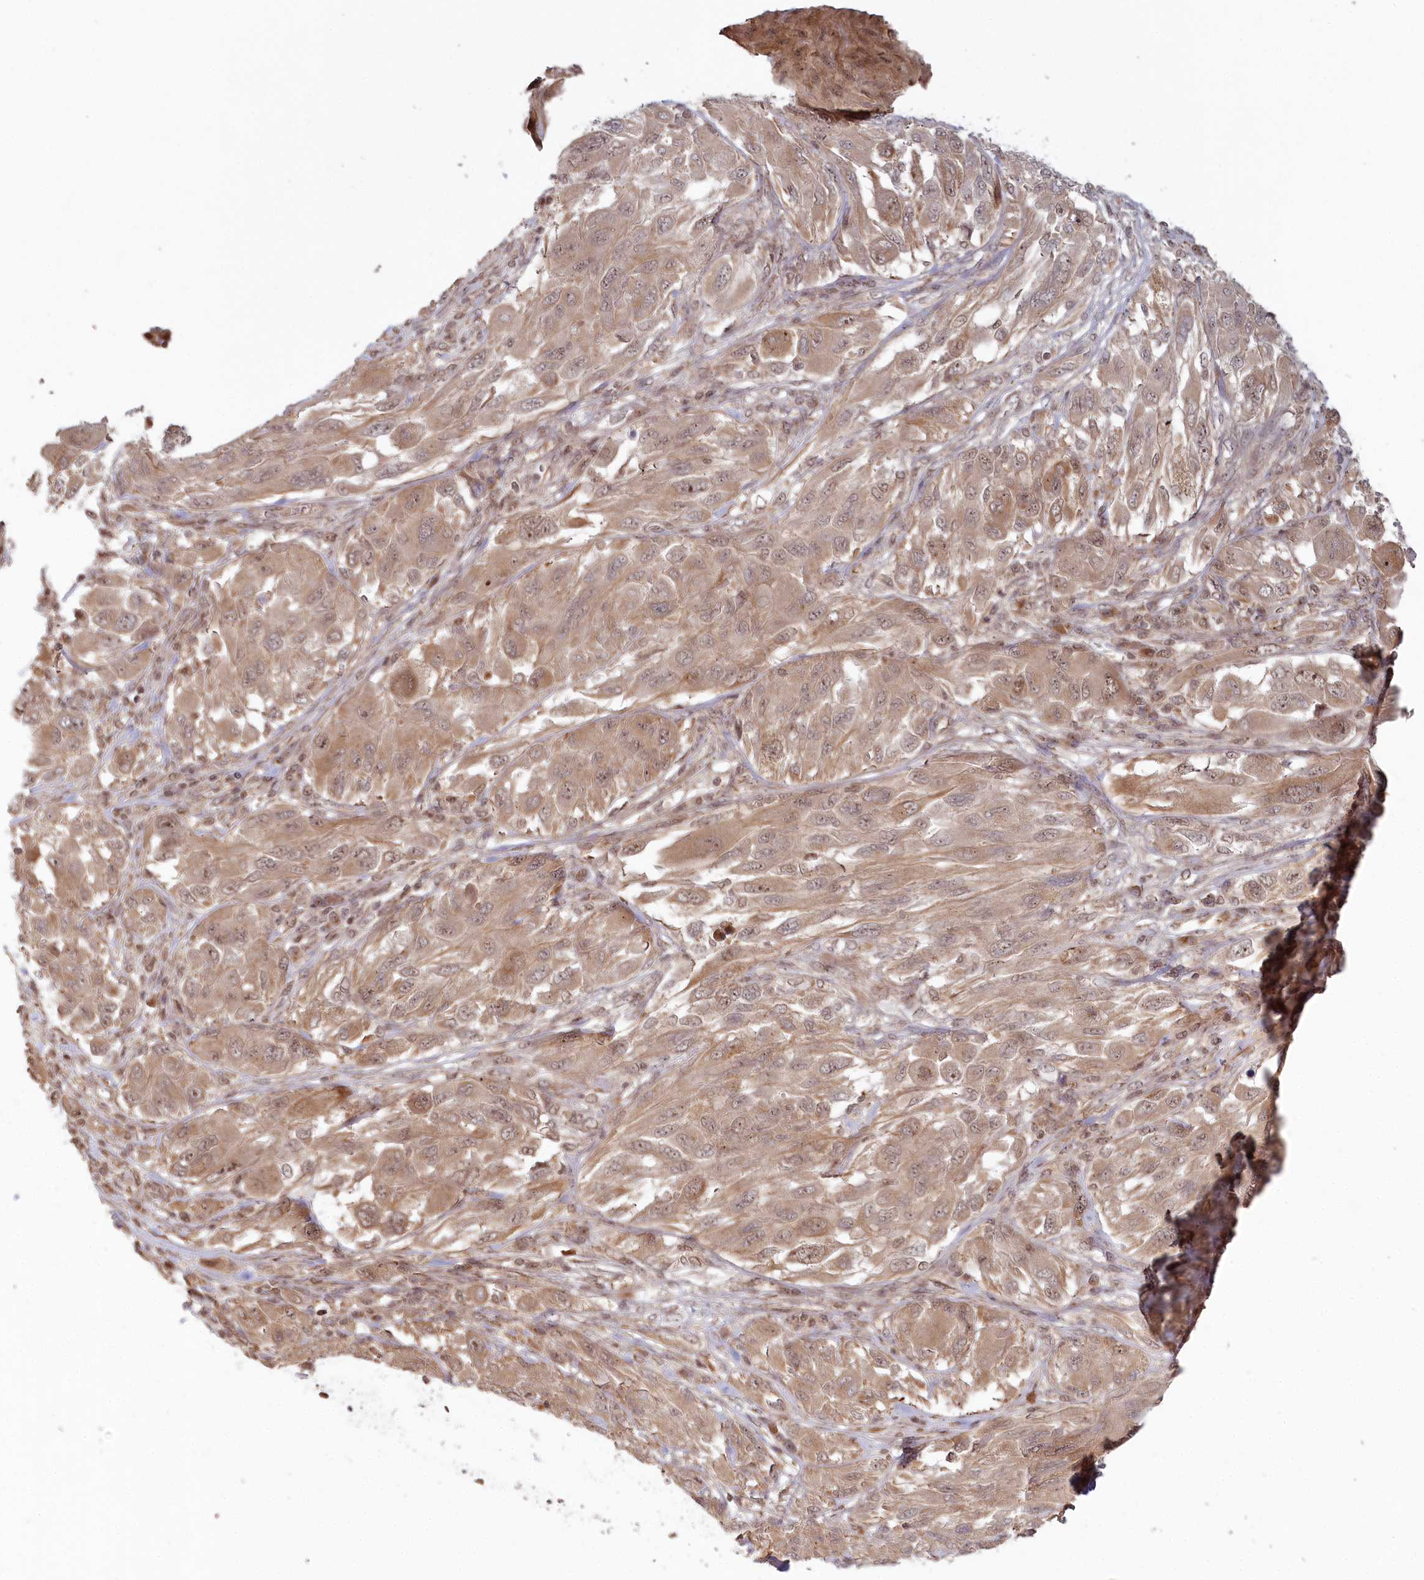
{"staining": {"intensity": "weak", "quantity": ">75%", "location": "cytoplasmic/membranous"}, "tissue": "melanoma", "cell_type": "Tumor cells", "image_type": "cancer", "snomed": [{"axis": "morphology", "description": "Malignant melanoma, NOS"}, {"axis": "topography", "description": "Skin"}], "caption": "There is low levels of weak cytoplasmic/membranous staining in tumor cells of melanoma, as demonstrated by immunohistochemical staining (brown color).", "gene": "WAPL", "patient": {"sex": "female", "age": 91}}